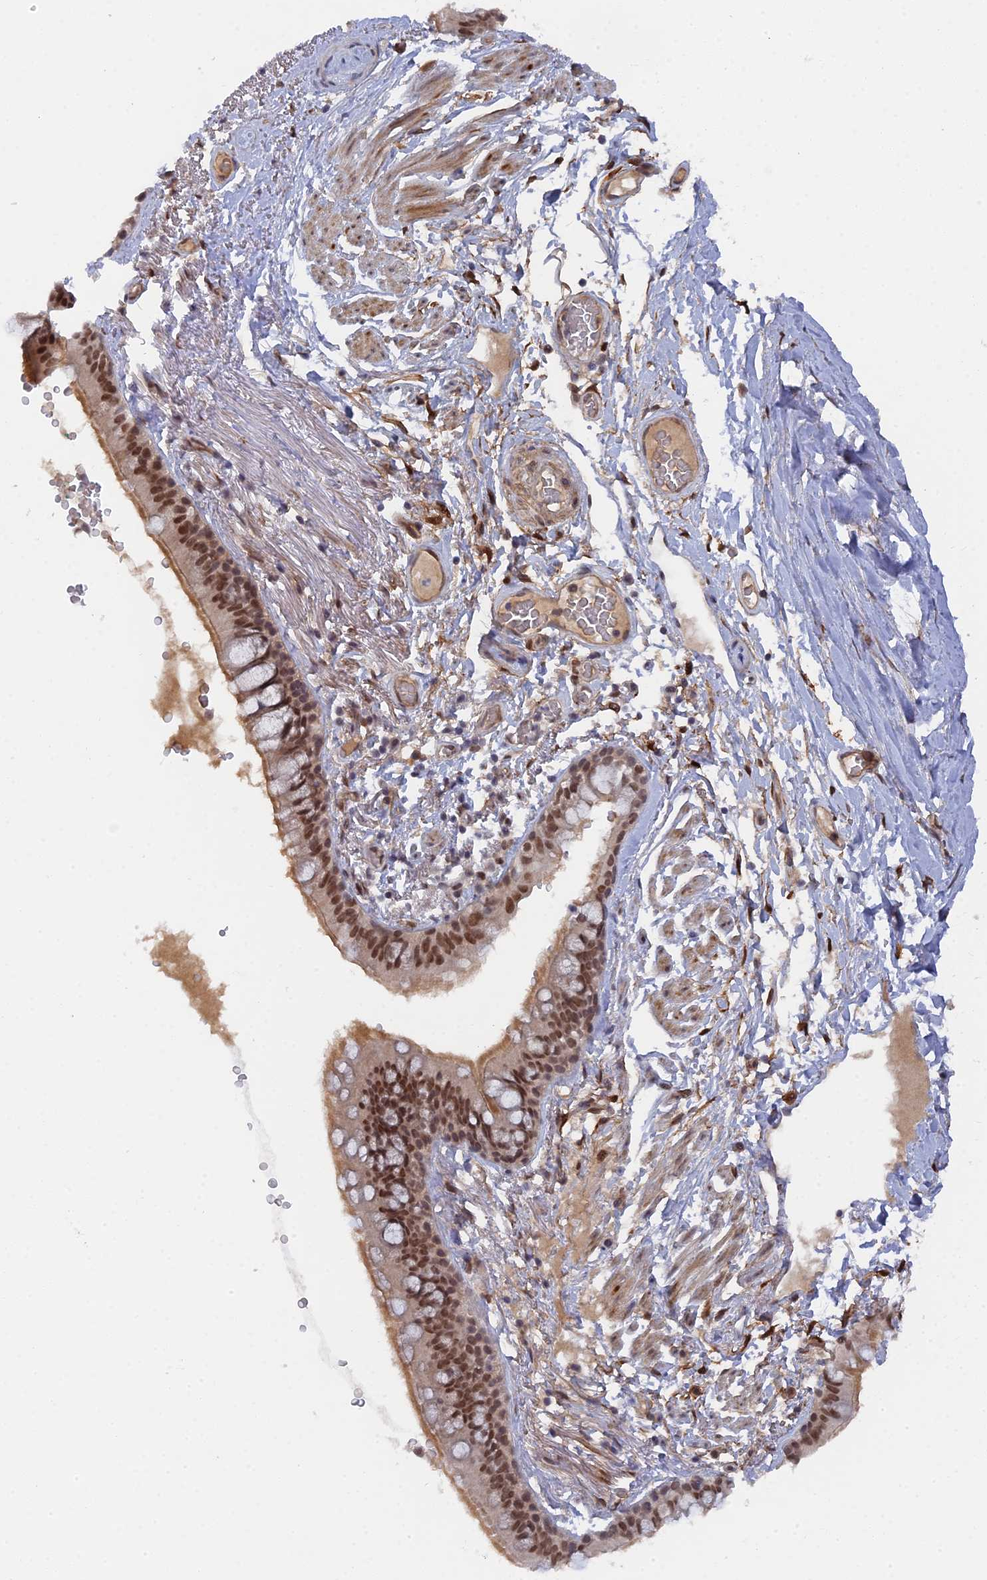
{"staining": {"intensity": "moderate", "quantity": ">75%", "location": "nuclear"}, "tissue": "bronchus", "cell_type": "Respiratory epithelial cells", "image_type": "normal", "snomed": [{"axis": "morphology", "description": "Normal tissue, NOS"}, {"axis": "topography", "description": "Lymph node"}, {"axis": "topography", "description": "Bronchus"}], "caption": "Brown immunohistochemical staining in unremarkable bronchus reveals moderate nuclear expression in about >75% of respiratory epithelial cells.", "gene": "CCDC85A", "patient": {"sex": "male", "age": 63}}